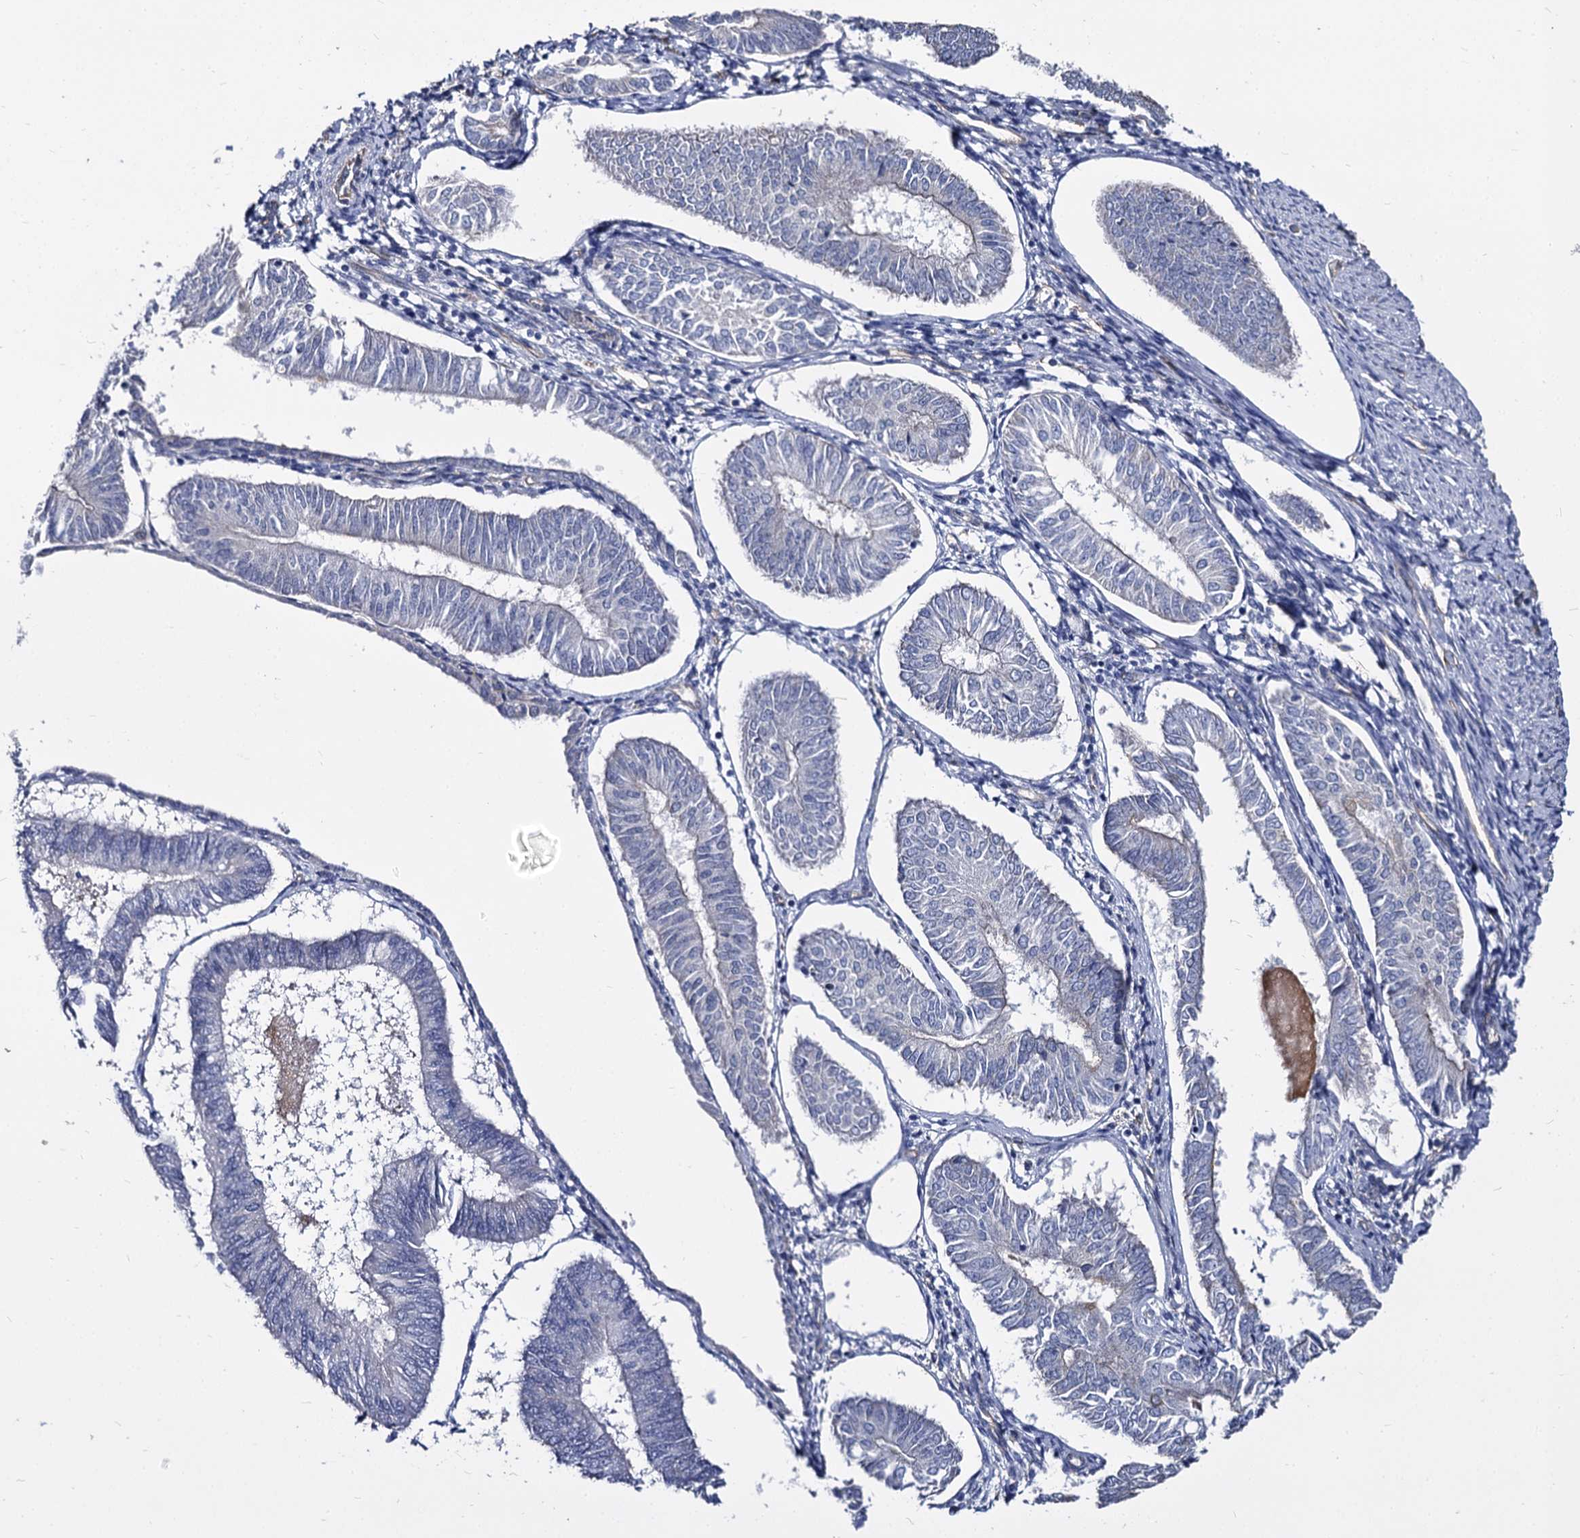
{"staining": {"intensity": "negative", "quantity": "none", "location": "none"}, "tissue": "endometrial cancer", "cell_type": "Tumor cells", "image_type": "cancer", "snomed": [{"axis": "morphology", "description": "Adenocarcinoma, NOS"}, {"axis": "topography", "description": "Endometrium"}], "caption": "A micrograph of human endometrial adenocarcinoma is negative for staining in tumor cells.", "gene": "CBFB", "patient": {"sex": "female", "age": 58}}